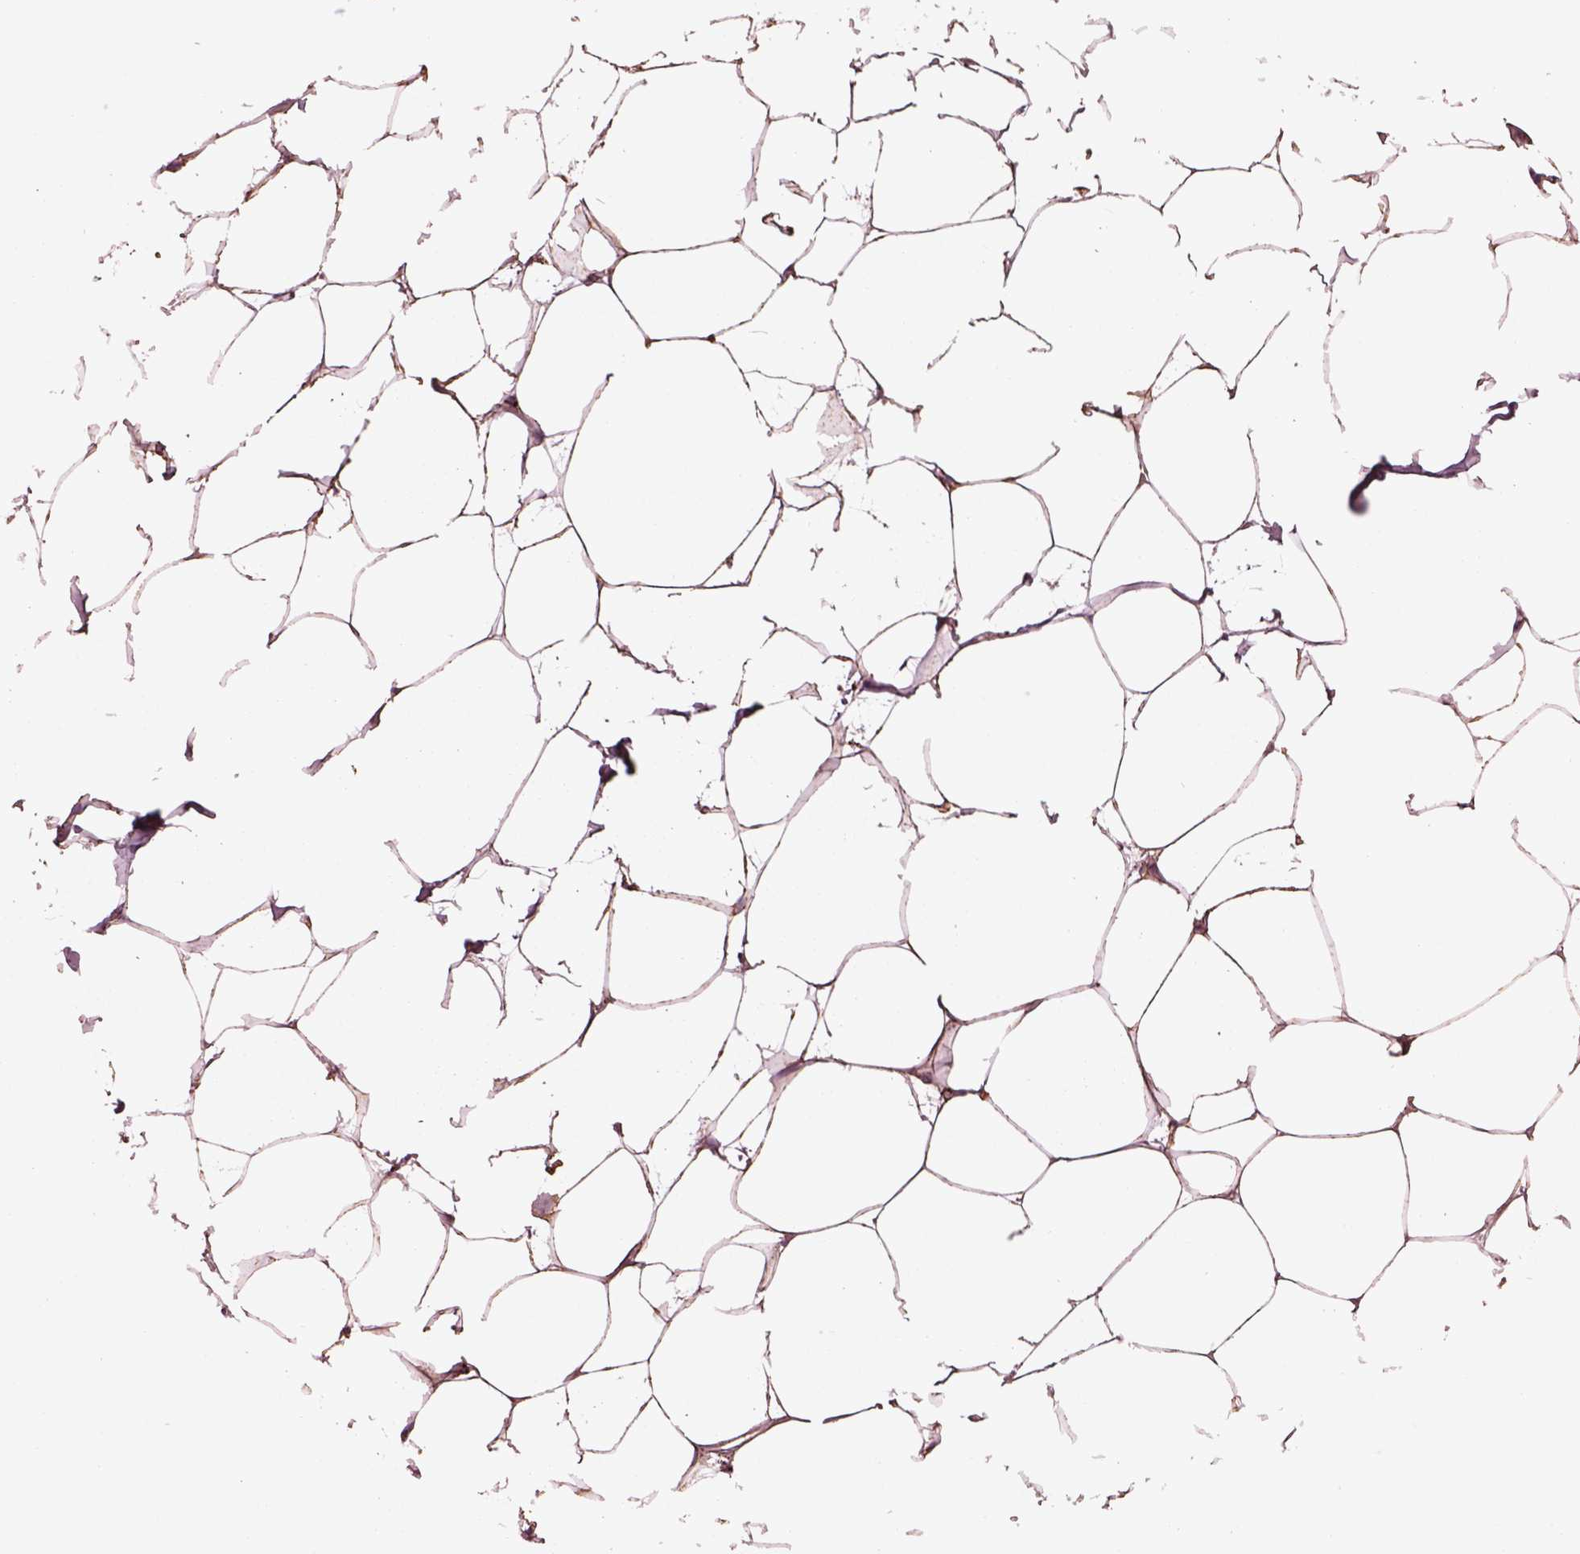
{"staining": {"intensity": "moderate", "quantity": ">75%", "location": "cytoplasmic/membranous"}, "tissue": "breast", "cell_type": "Adipocytes", "image_type": "normal", "snomed": [{"axis": "morphology", "description": "Normal tissue, NOS"}, {"axis": "topography", "description": "Breast"}], "caption": "A brown stain highlights moderate cytoplasmic/membranous expression of a protein in adipocytes of benign human breast. (Brightfield microscopy of DAB IHC at high magnification).", "gene": "TMEM254", "patient": {"sex": "female", "age": 32}}